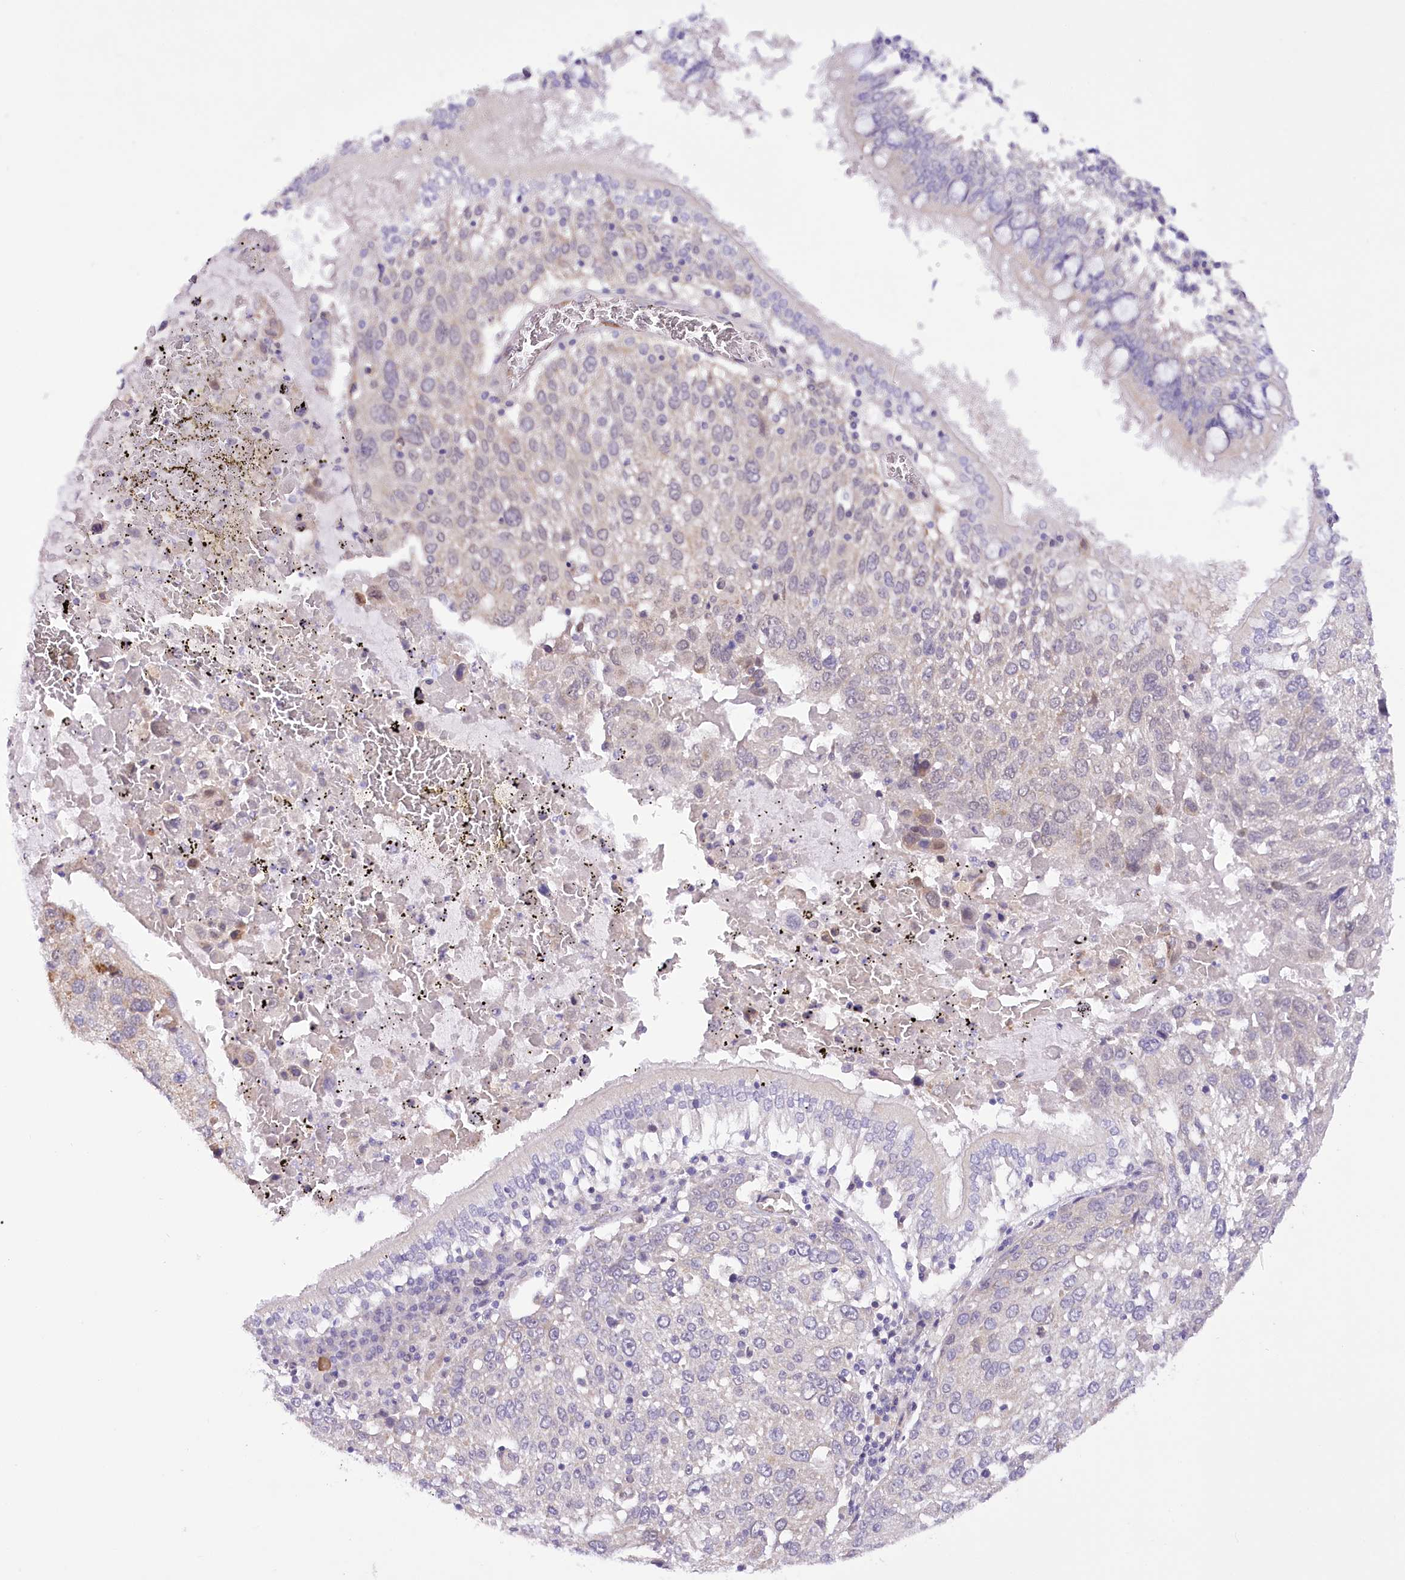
{"staining": {"intensity": "negative", "quantity": "none", "location": "none"}, "tissue": "lung cancer", "cell_type": "Tumor cells", "image_type": "cancer", "snomed": [{"axis": "morphology", "description": "Squamous cell carcinoma, NOS"}, {"axis": "topography", "description": "Lung"}], "caption": "Photomicrograph shows no protein staining in tumor cells of lung cancer tissue.", "gene": "DCUN1D1", "patient": {"sex": "male", "age": 65}}